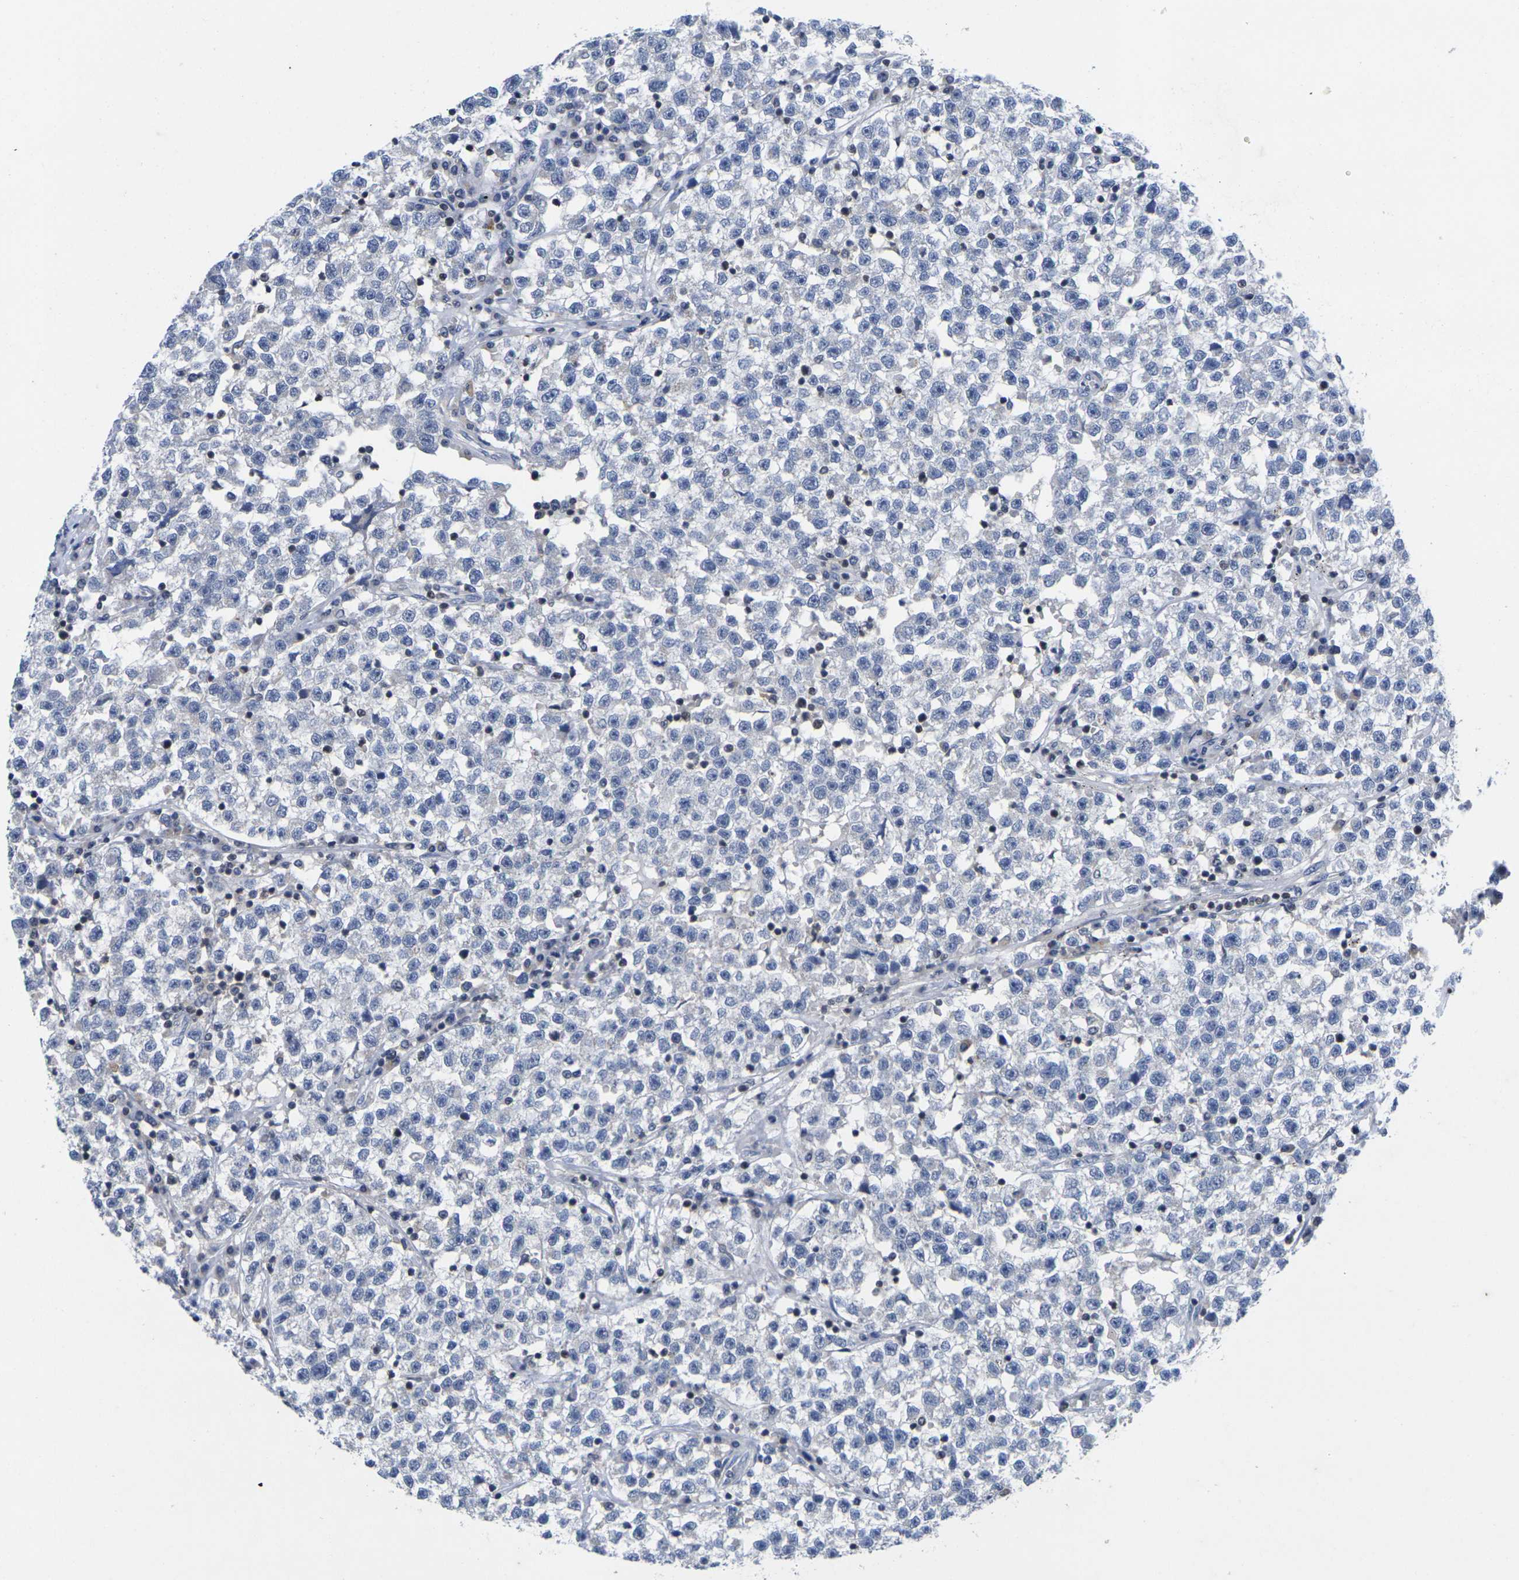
{"staining": {"intensity": "negative", "quantity": "none", "location": "none"}, "tissue": "testis cancer", "cell_type": "Tumor cells", "image_type": "cancer", "snomed": [{"axis": "morphology", "description": "Seminoma, NOS"}, {"axis": "topography", "description": "Testis"}], "caption": "Image shows no protein positivity in tumor cells of testis seminoma tissue.", "gene": "IKZF1", "patient": {"sex": "male", "age": 22}}